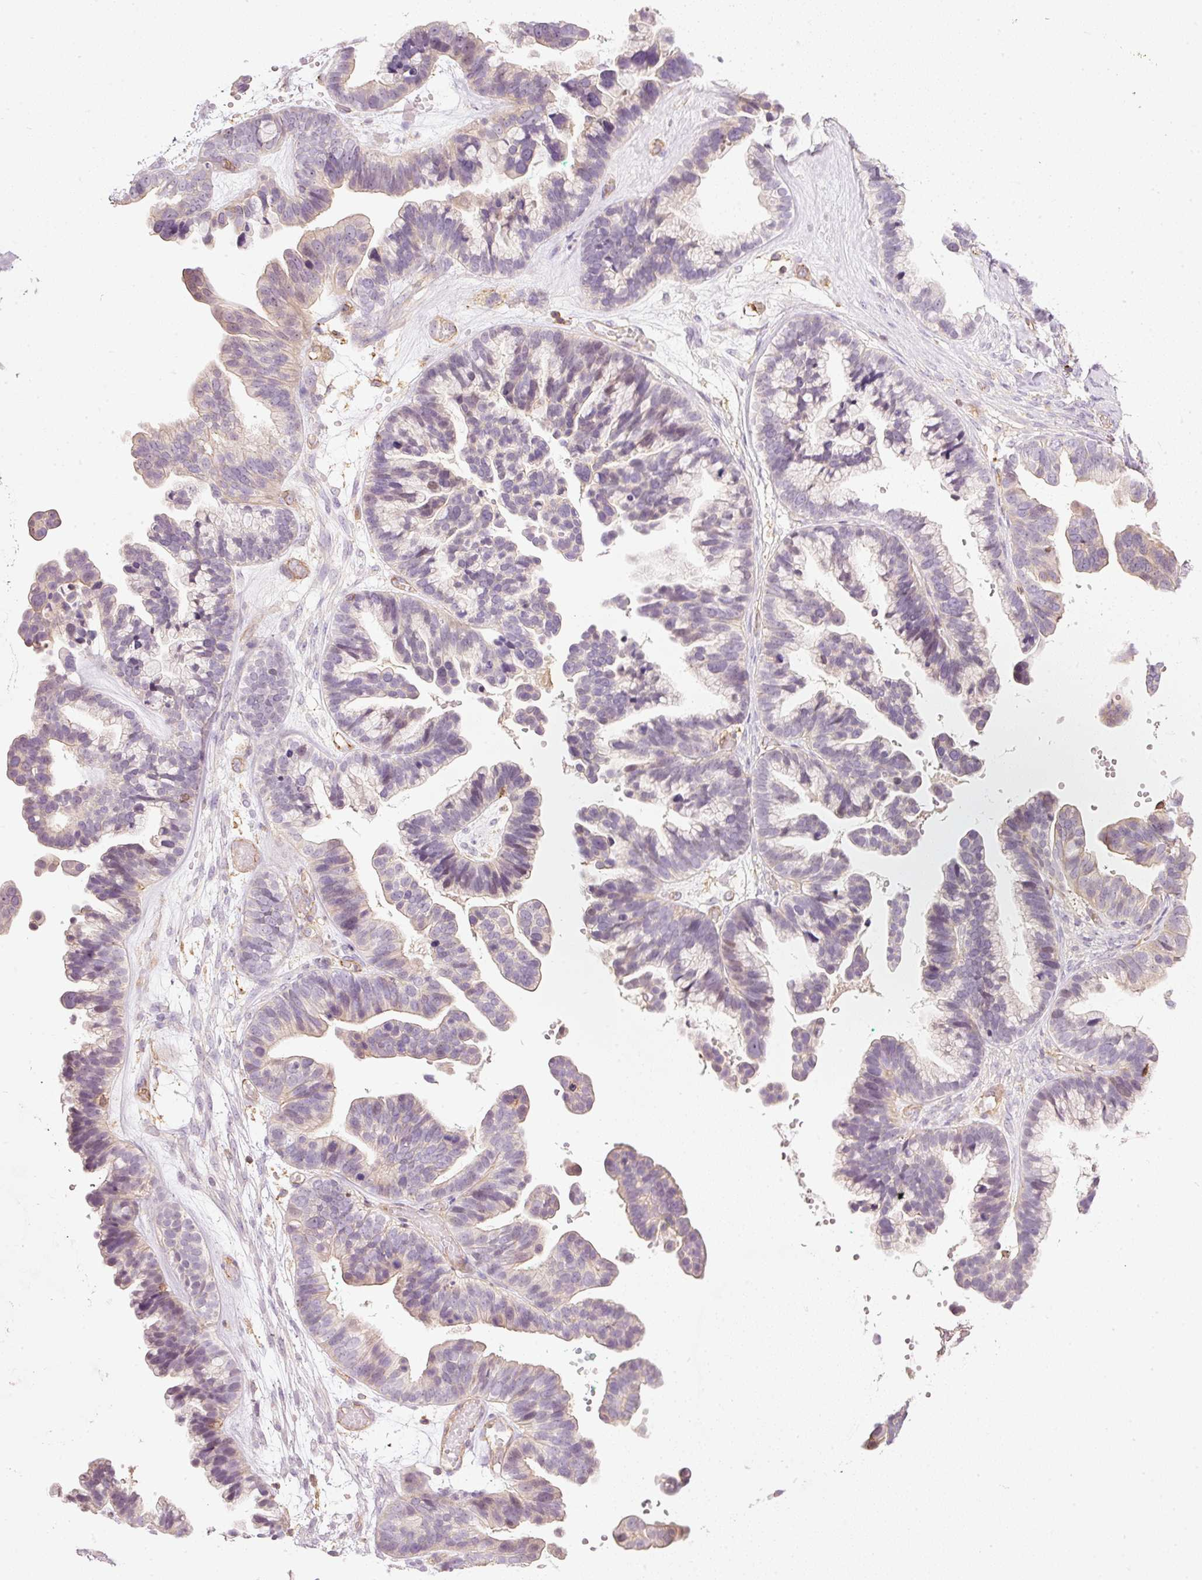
{"staining": {"intensity": "negative", "quantity": "none", "location": "none"}, "tissue": "ovarian cancer", "cell_type": "Tumor cells", "image_type": "cancer", "snomed": [{"axis": "morphology", "description": "Cystadenocarcinoma, serous, NOS"}, {"axis": "topography", "description": "Ovary"}], "caption": "A photomicrograph of ovarian cancer stained for a protein displays no brown staining in tumor cells. (Immunohistochemistry (ihc), brightfield microscopy, high magnification).", "gene": "SIPA1", "patient": {"sex": "female", "age": 56}}